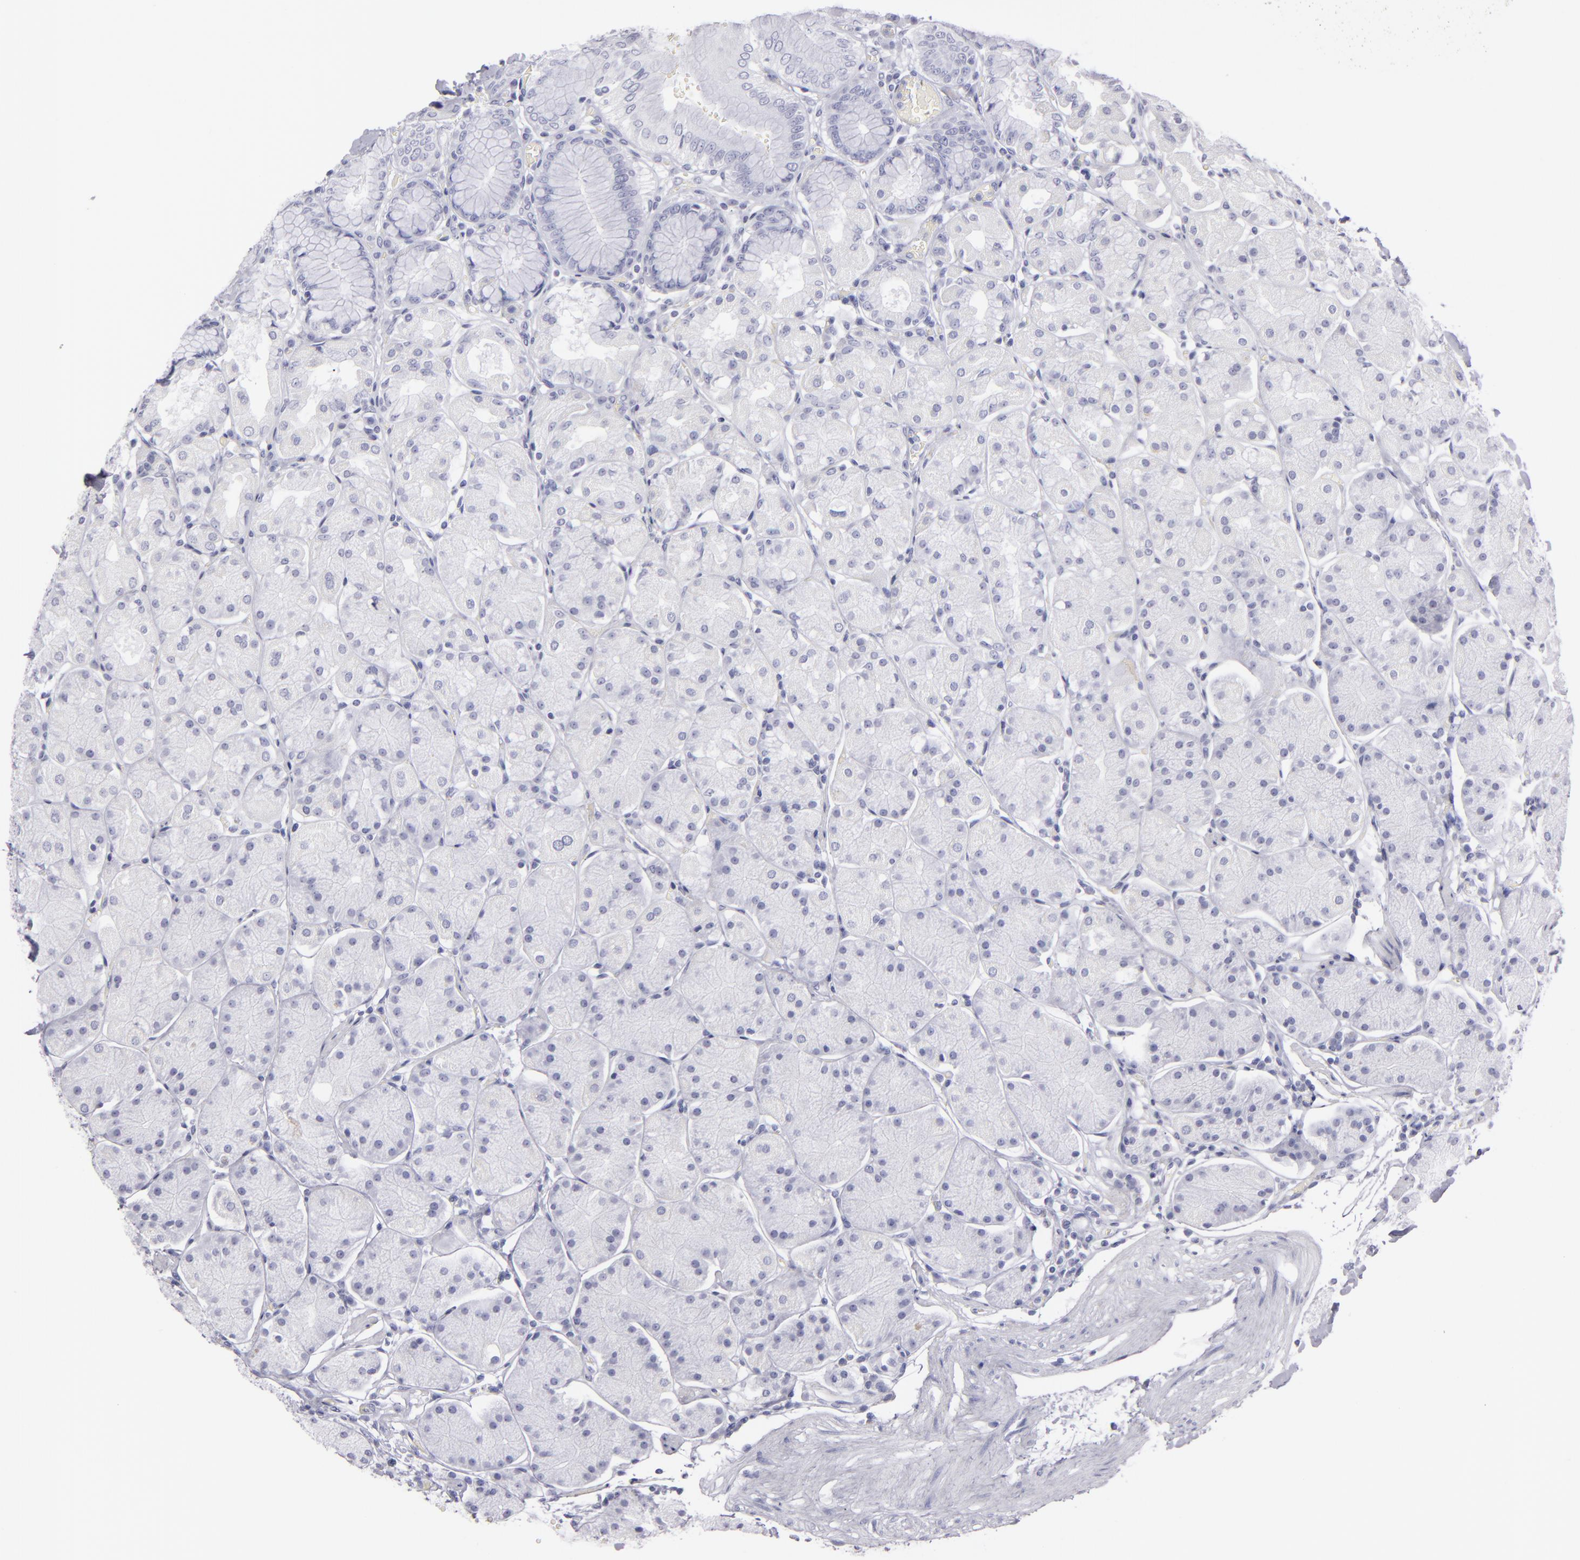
{"staining": {"intensity": "negative", "quantity": "none", "location": "none"}, "tissue": "stomach", "cell_type": "Glandular cells", "image_type": "normal", "snomed": [{"axis": "morphology", "description": "Normal tissue, NOS"}, {"axis": "topography", "description": "Stomach, upper"}, {"axis": "topography", "description": "Stomach"}], "caption": "Stomach was stained to show a protein in brown. There is no significant expression in glandular cells. The staining was performed using DAB to visualize the protein expression in brown, while the nuclei were stained in blue with hematoxylin (Magnification: 20x).", "gene": "FLG", "patient": {"sex": "male", "age": 76}}